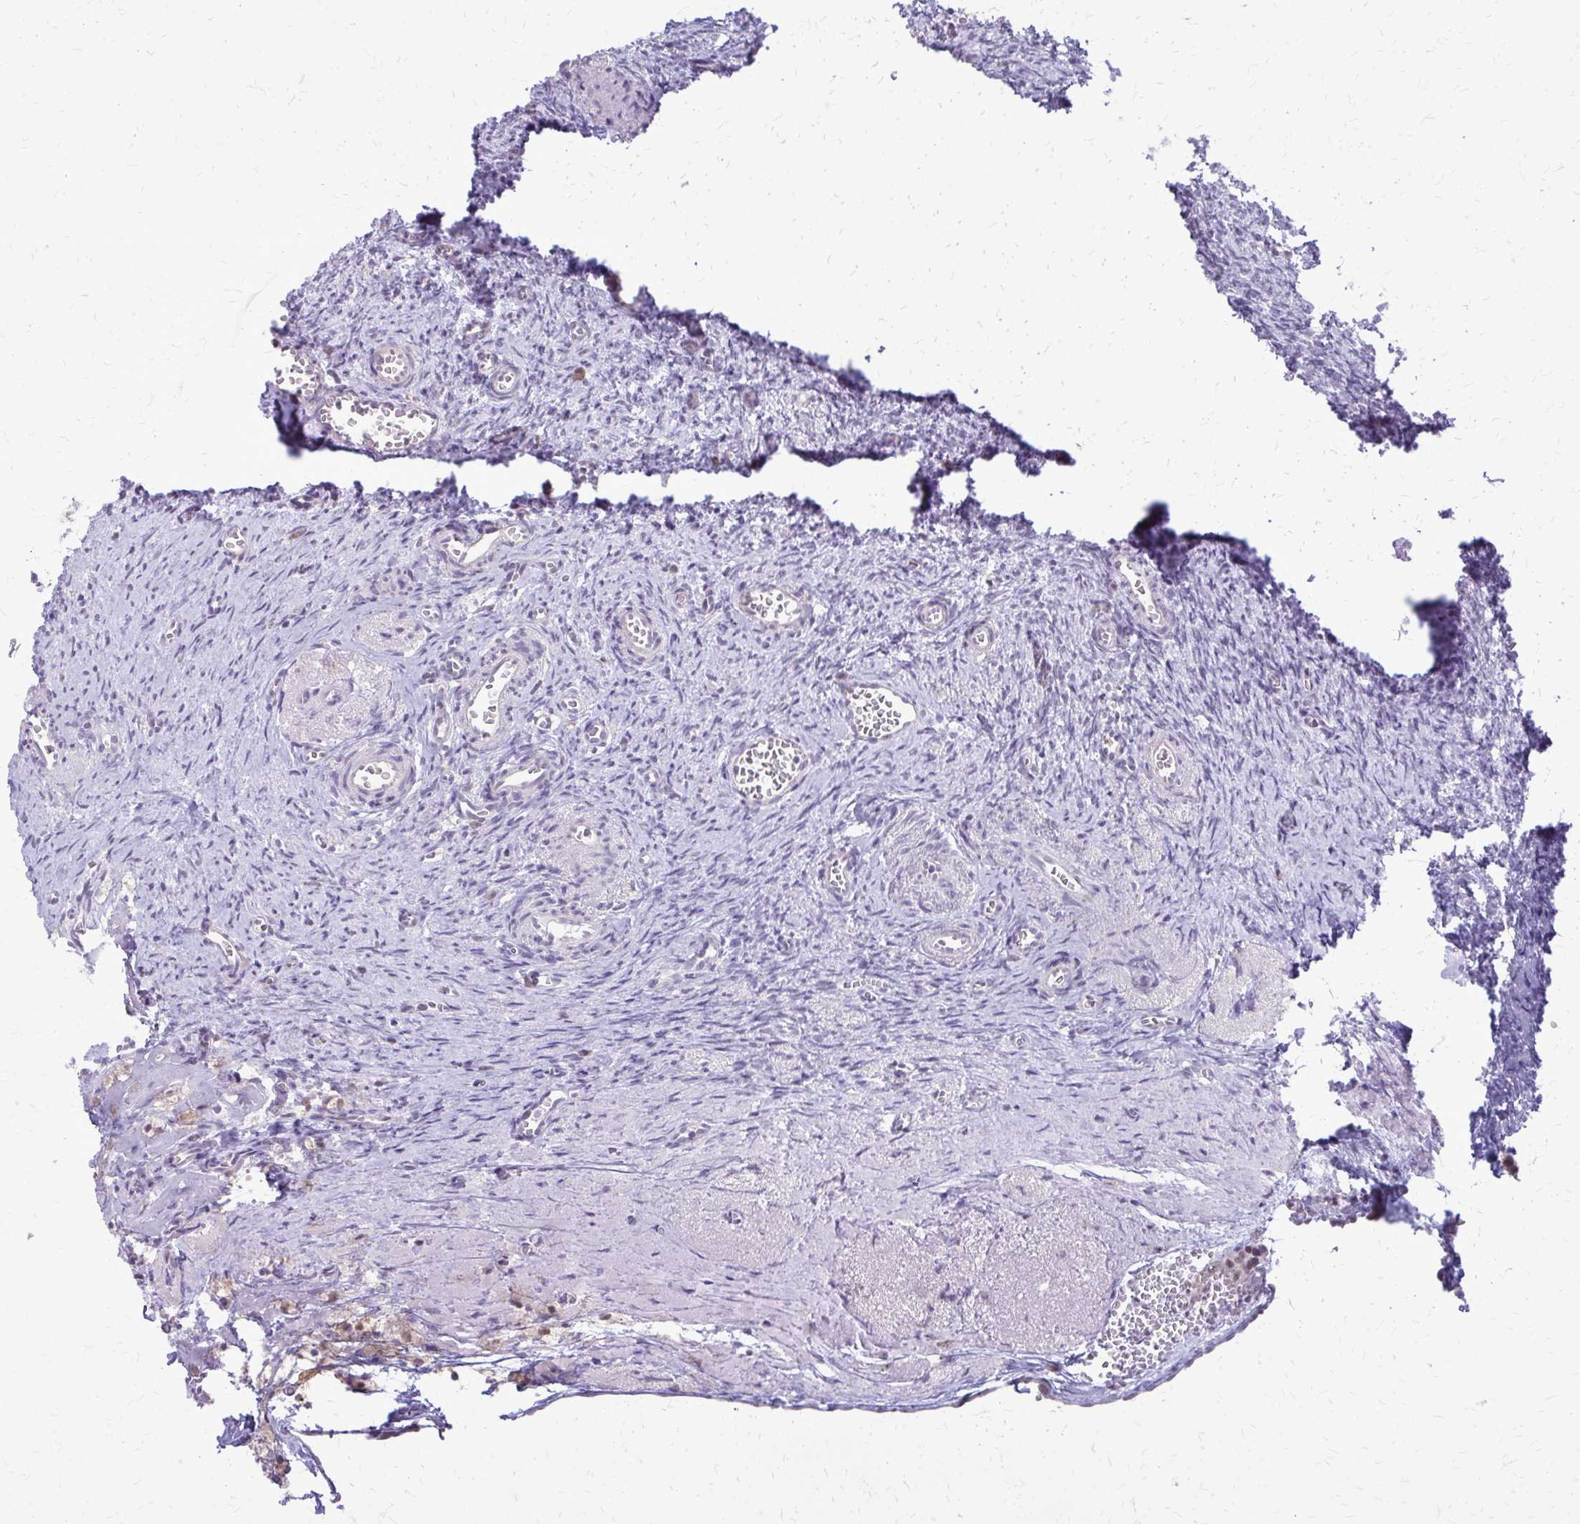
{"staining": {"intensity": "negative", "quantity": "none", "location": "none"}, "tissue": "ovary", "cell_type": "Follicle cells", "image_type": "normal", "snomed": [{"axis": "morphology", "description": "Normal tissue, NOS"}, {"axis": "topography", "description": "Ovary"}], "caption": "Protein analysis of benign ovary demonstrates no significant expression in follicle cells.", "gene": "PLCB1", "patient": {"sex": "female", "age": 41}}